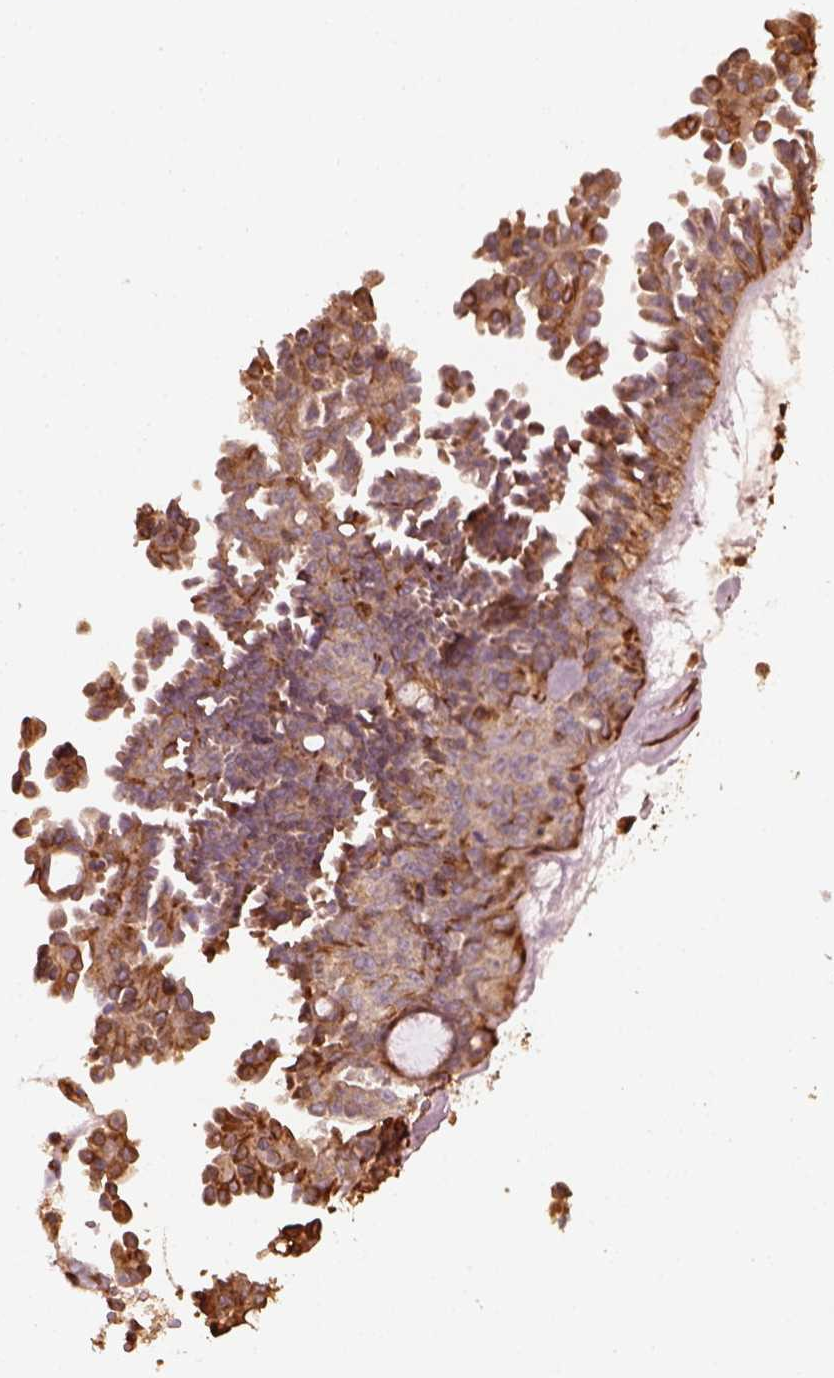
{"staining": {"intensity": "weak", "quantity": "25%-75%", "location": "cytoplasmic/membranous"}, "tissue": "ovarian cancer", "cell_type": "Tumor cells", "image_type": "cancer", "snomed": [{"axis": "morphology", "description": "Cystadenocarcinoma, serous, NOS"}, {"axis": "topography", "description": "Ovary"}], "caption": "Protein staining displays weak cytoplasmic/membranous expression in approximately 25%-75% of tumor cells in serous cystadenocarcinoma (ovarian).", "gene": "GTPBP1", "patient": {"sex": "female", "age": 71}}